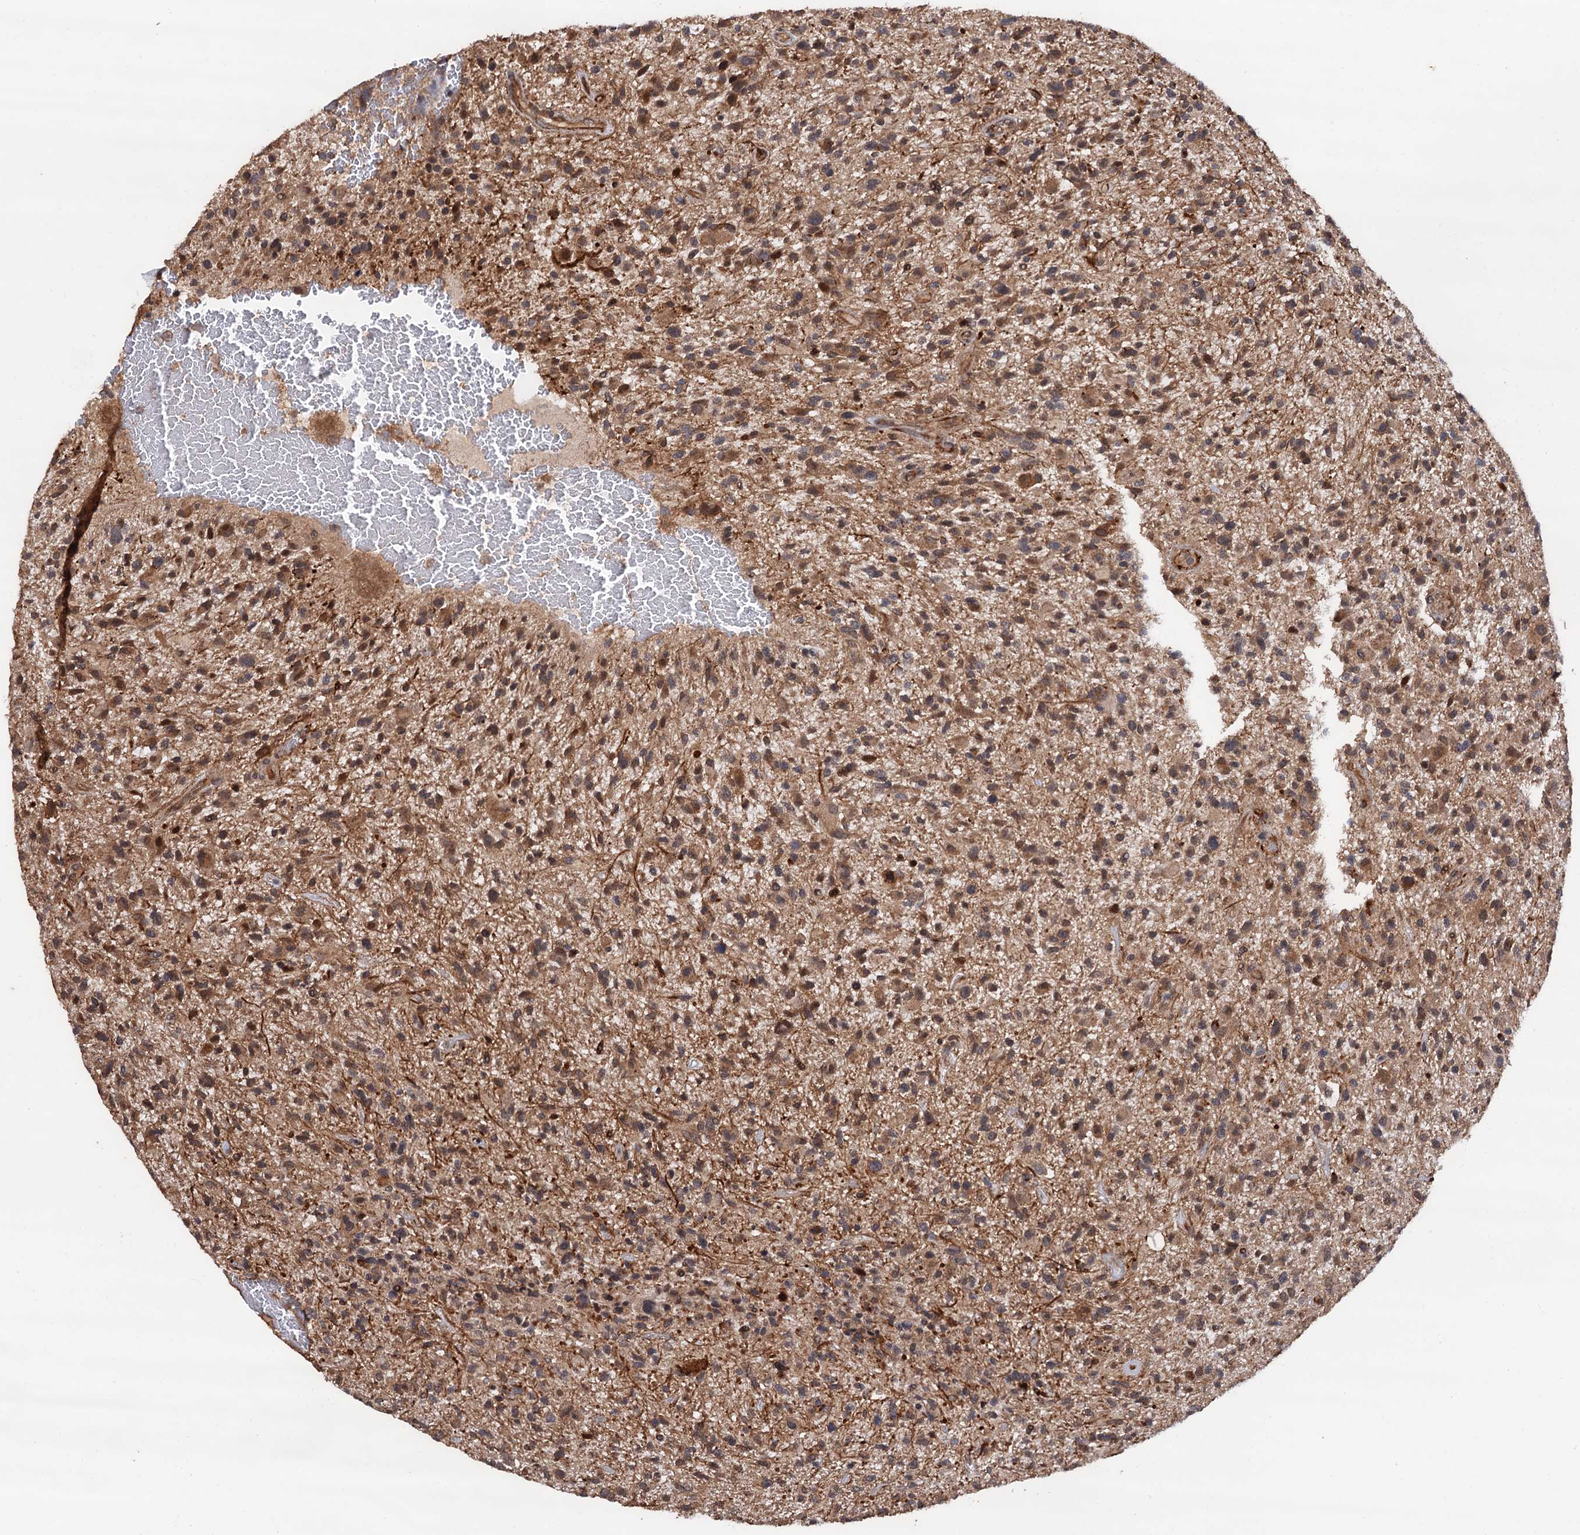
{"staining": {"intensity": "moderate", "quantity": ">75%", "location": "cytoplasmic/membranous"}, "tissue": "glioma", "cell_type": "Tumor cells", "image_type": "cancer", "snomed": [{"axis": "morphology", "description": "Glioma, malignant, High grade"}, {"axis": "topography", "description": "Brain"}], "caption": "Immunohistochemical staining of high-grade glioma (malignant) shows medium levels of moderate cytoplasmic/membranous expression in about >75% of tumor cells.", "gene": "FSIP1", "patient": {"sex": "male", "age": 47}}